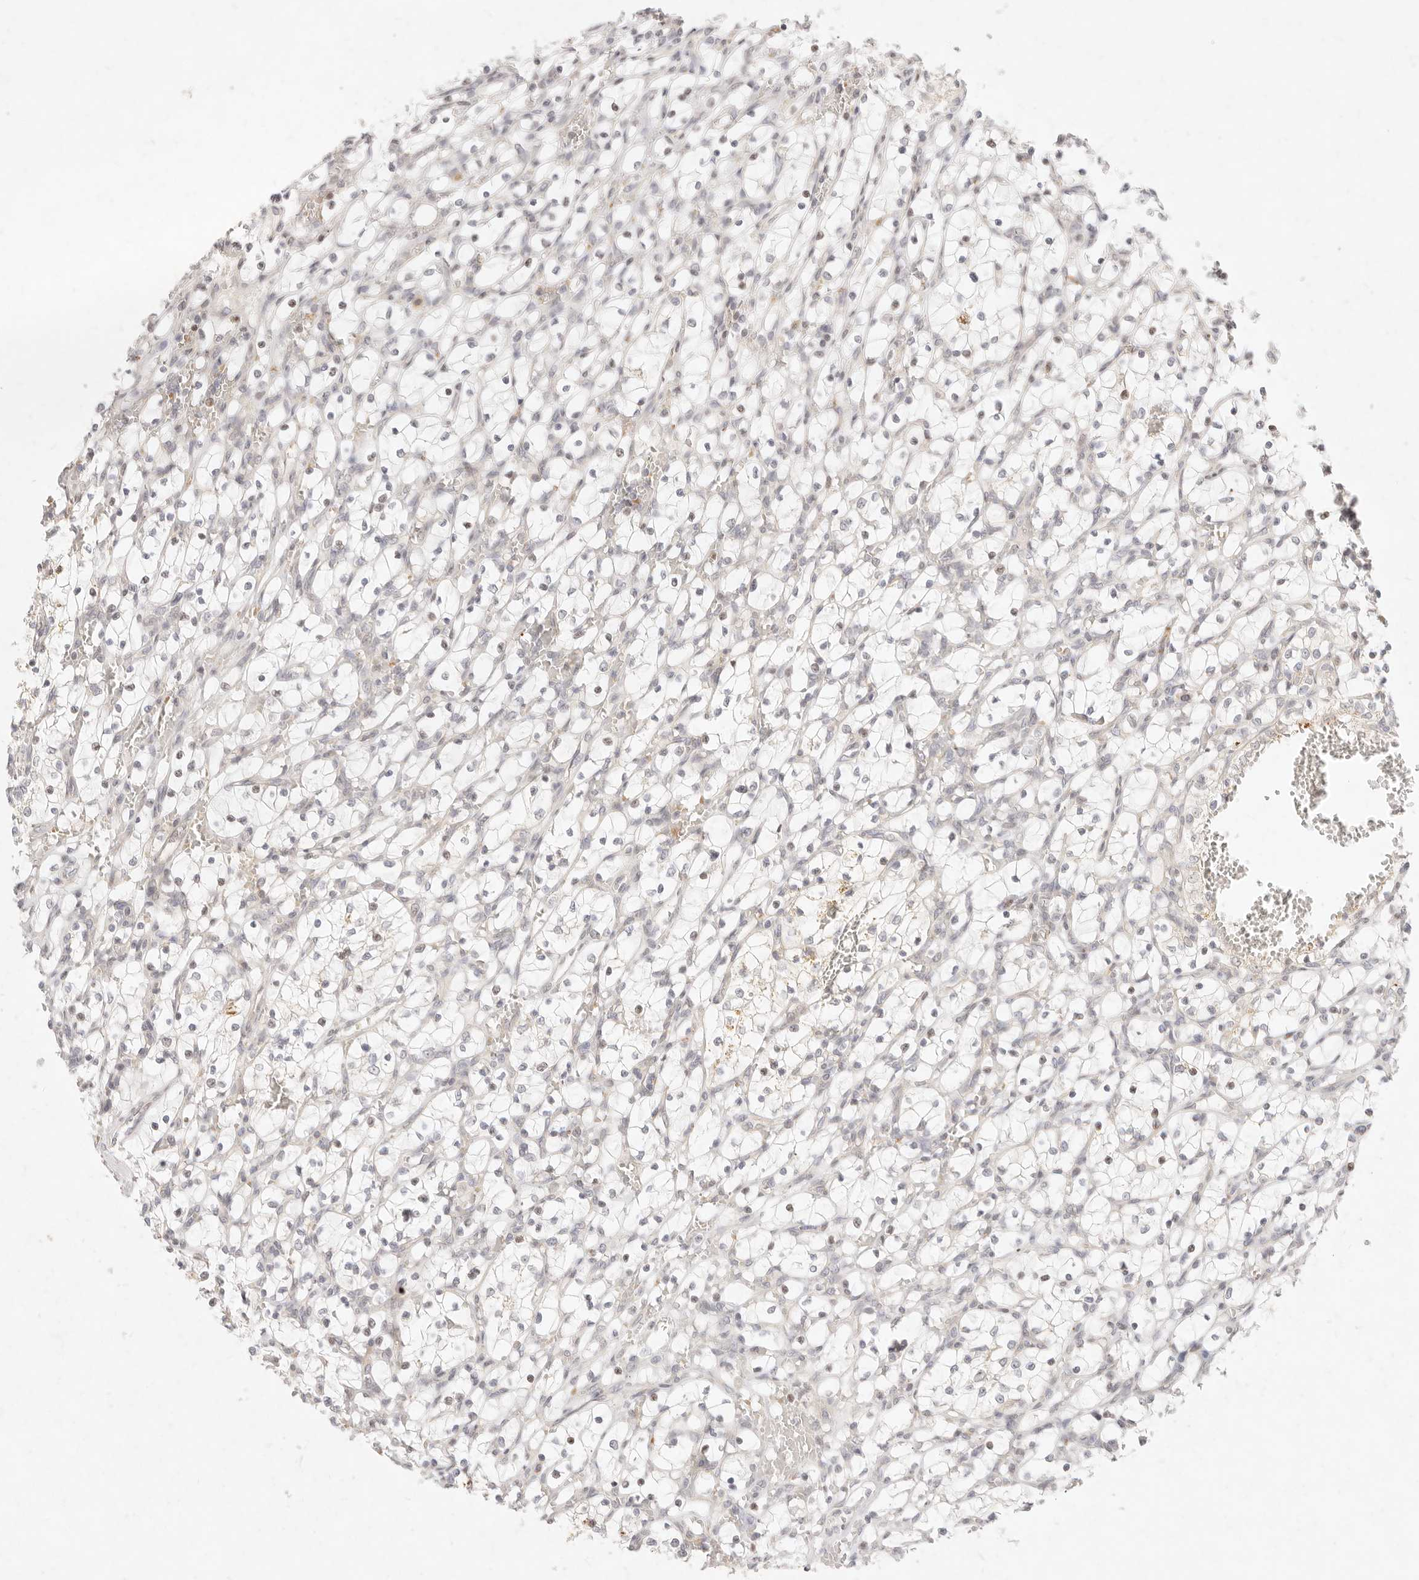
{"staining": {"intensity": "negative", "quantity": "none", "location": "none"}, "tissue": "renal cancer", "cell_type": "Tumor cells", "image_type": "cancer", "snomed": [{"axis": "morphology", "description": "Adenocarcinoma, NOS"}, {"axis": "topography", "description": "Kidney"}], "caption": "A high-resolution histopathology image shows immunohistochemistry (IHC) staining of renal adenocarcinoma, which reveals no significant staining in tumor cells. Nuclei are stained in blue.", "gene": "ASCL3", "patient": {"sex": "female", "age": 69}}